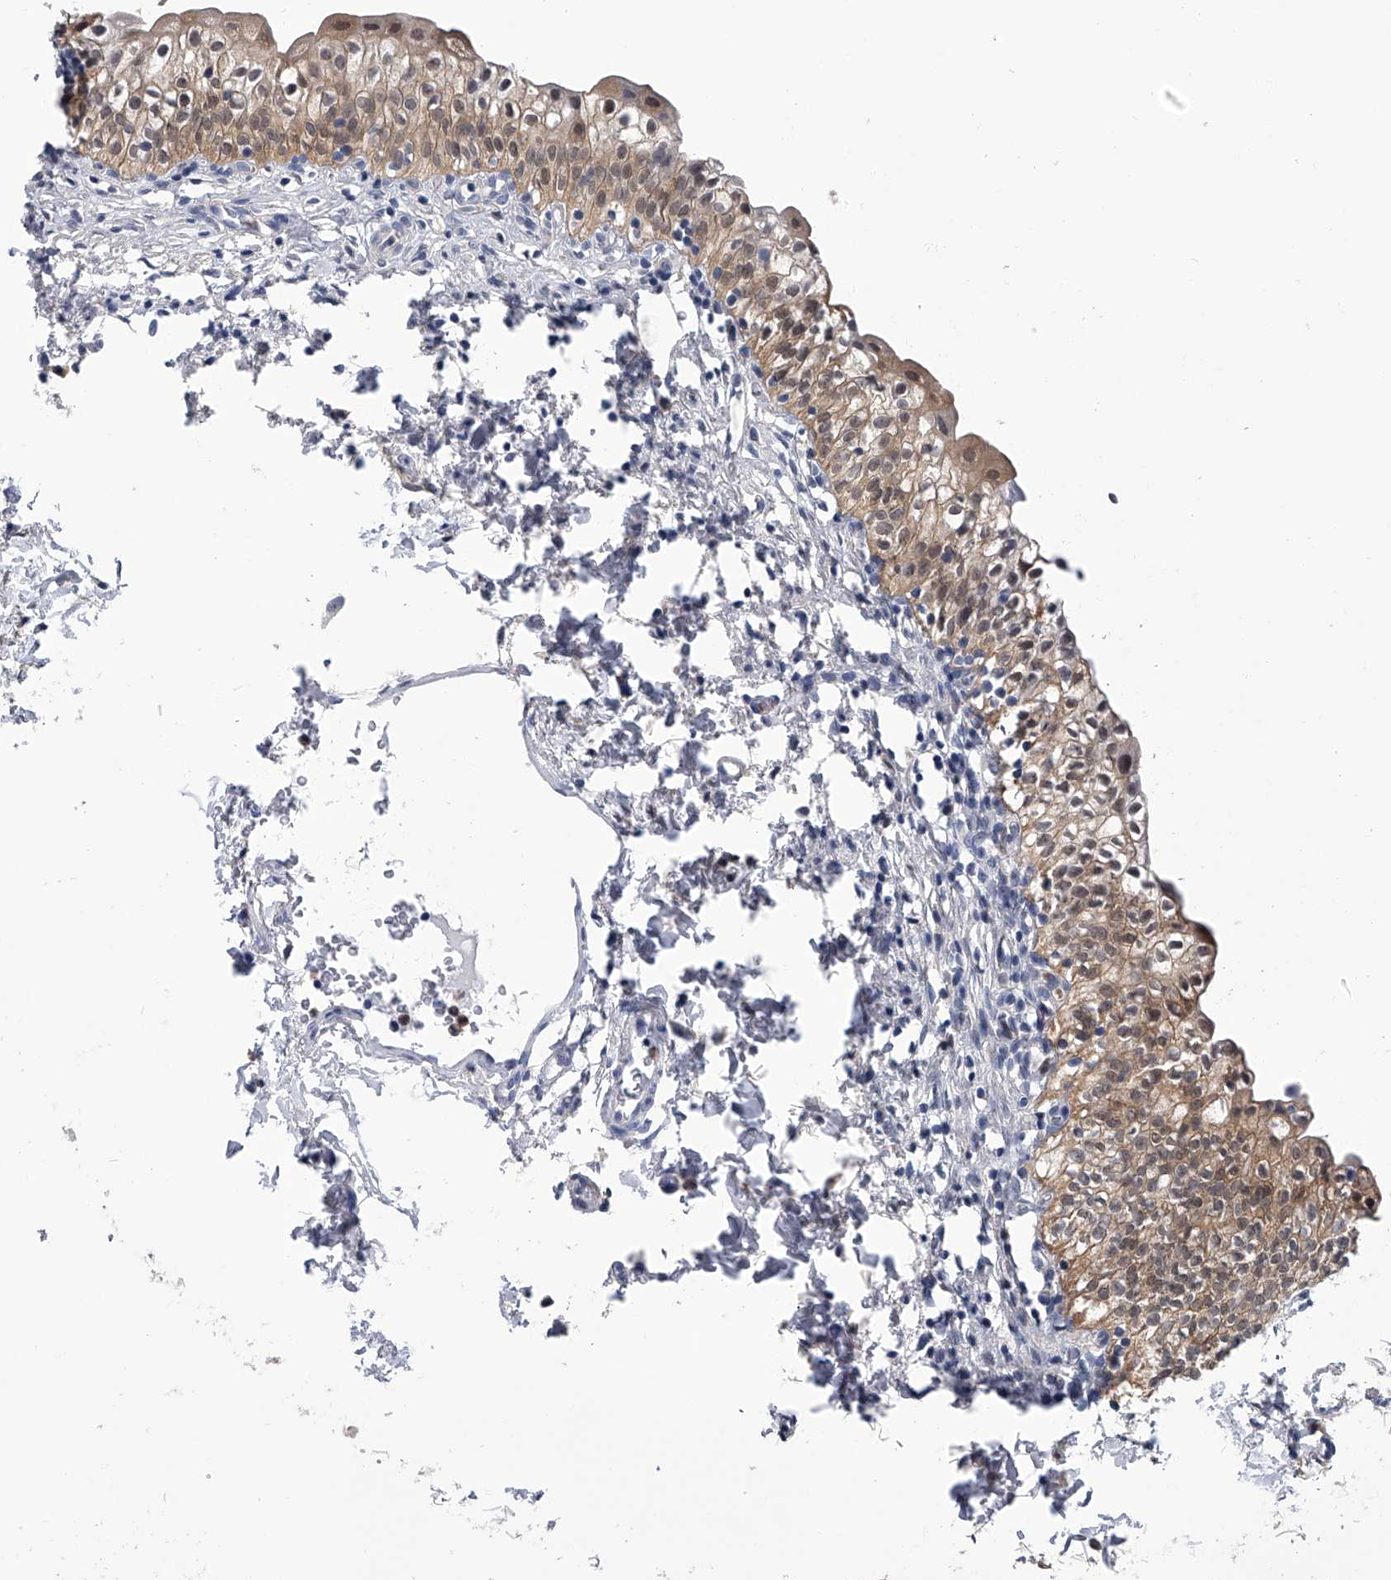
{"staining": {"intensity": "weak", "quantity": ">75%", "location": "cytoplasmic/membranous"}, "tissue": "urinary bladder", "cell_type": "Urothelial cells", "image_type": "normal", "snomed": [{"axis": "morphology", "description": "Normal tissue, NOS"}, {"axis": "topography", "description": "Urinary bladder"}], "caption": "Protein staining reveals weak cytoplasmic/membranous positivity in about >75% of urothelial cells in benign urinary bladder.", "gene": "PDXK", "patient": {"sex": "male", "age": 55}}